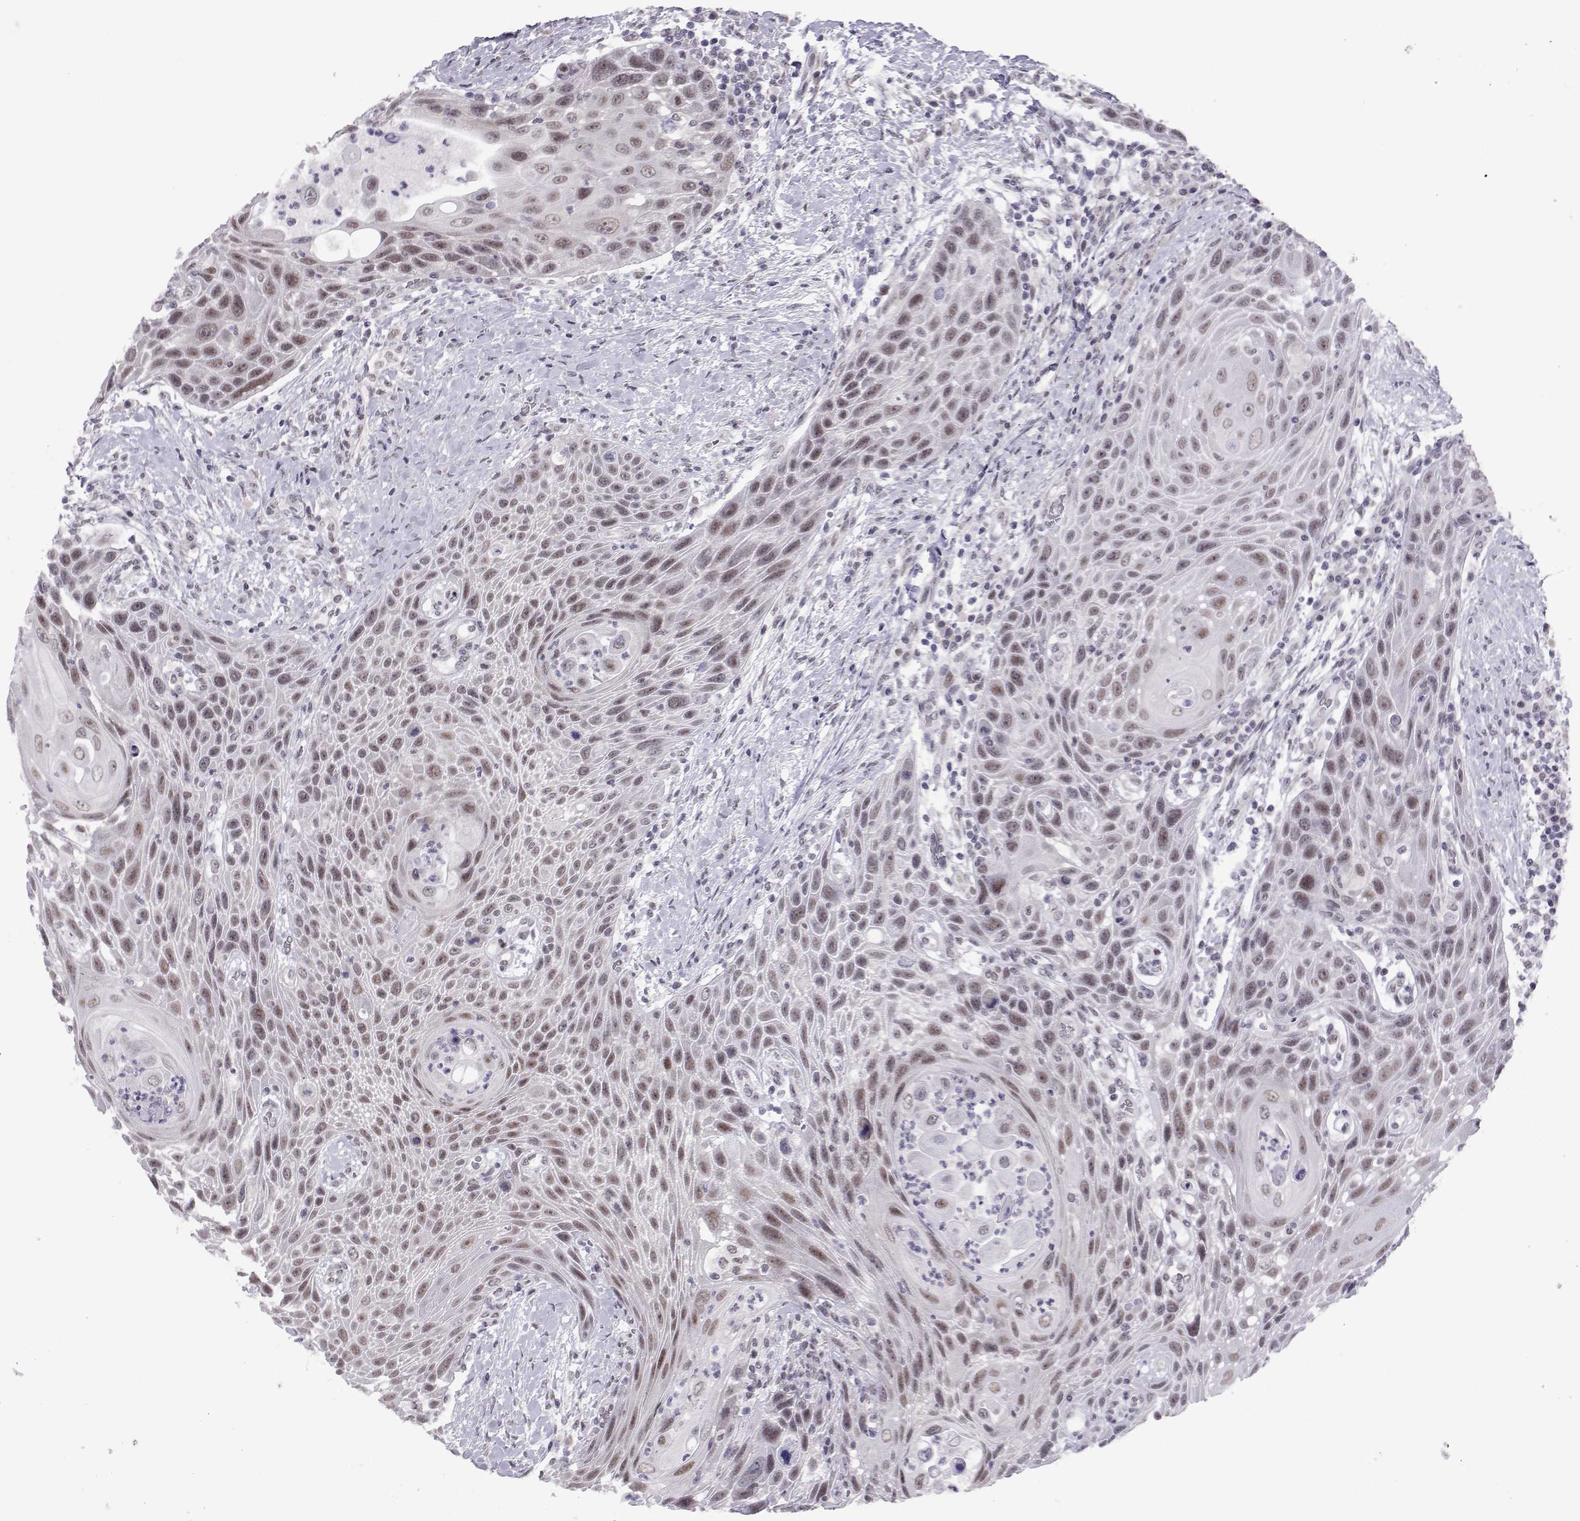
{"staining": {"intensity": "weak", "quantity": ">75%", "location": "nuclear"}, "tissue": "head and neck cancer", "cell_type": "Tumor cells", "image_type": "cancer", "snomed": [{"axis": "morphology", "description": "Squamous cell carcinoma, NOS"}, {"axis": "topography", "description": "Head-Neck"}], "caption": "Squamous cell carcinoma (head and neck) stained for a protein (brown) displays weak nuclear positive staining in approximately >75% of tumor cells.", "gene": "SIX6", "patient": {"sex": "male", "age": 69}}